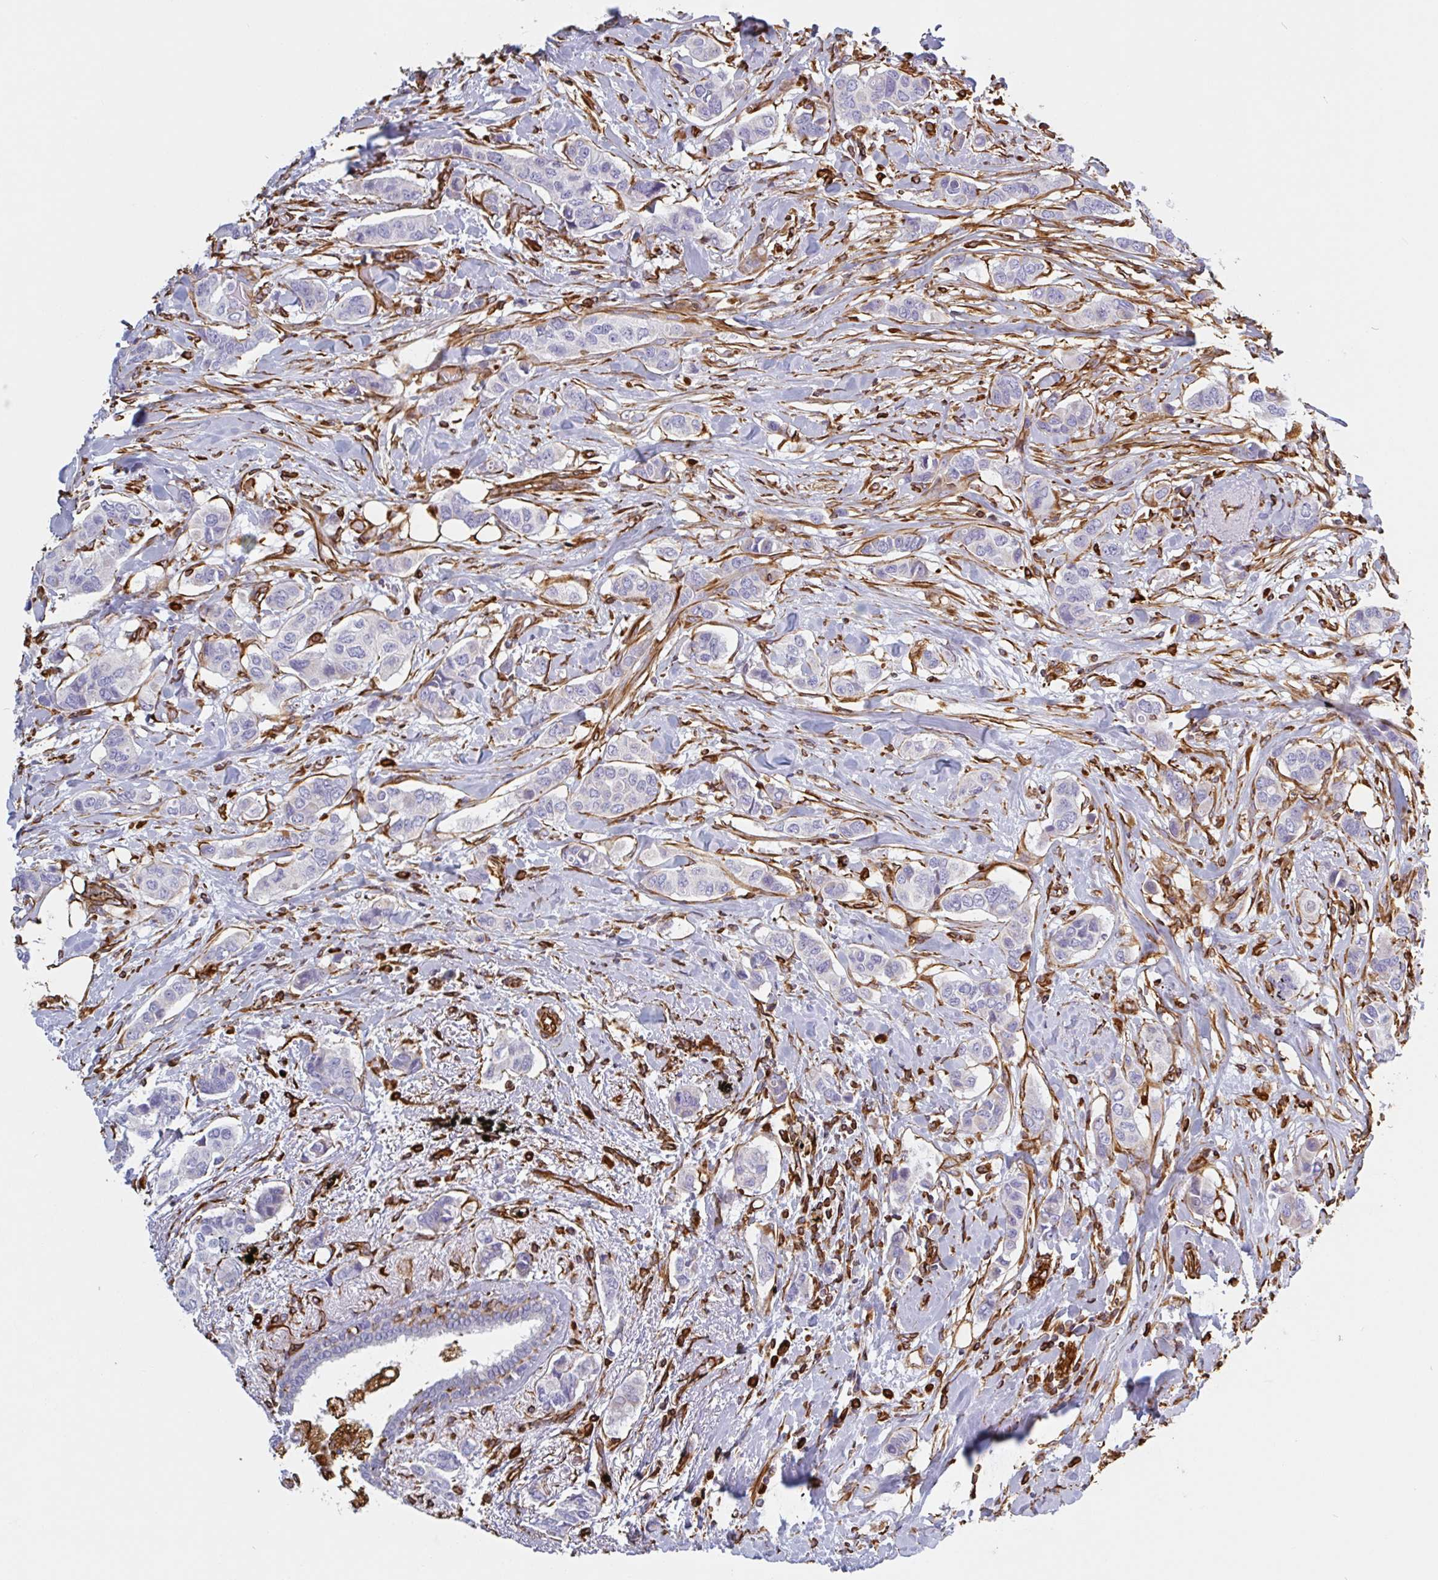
{"staining": {"intensity": "negative", "quantity": "none", "location": "none"}, "tissue": "breast cancer", "cell_type": "Tumor cells", "image_type": "cancer", "snomed": [{"axis": "morphology", "description": "Lobular carcinoma"}, {"axis": "topography", "description": "Breast"}], "caption": "IHC of human breast cancer (lobular carcinoma) displays no positivity in tumor cells.", "gene": "PPFIA1", "patient": {"sex": "female", "age": 51}}